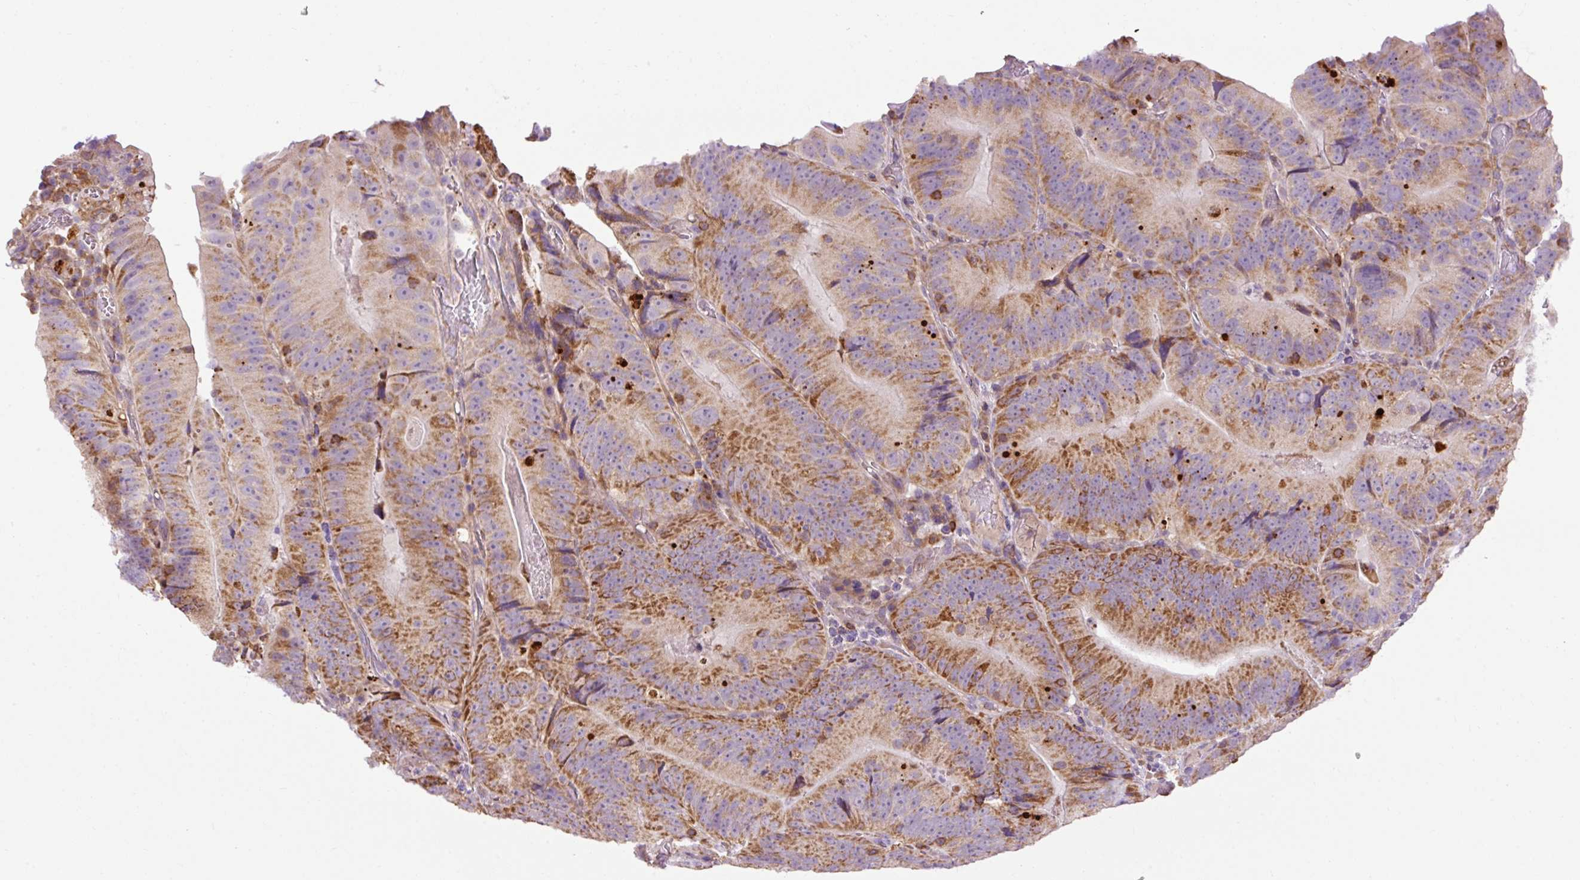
{"staining": {"intensity": "moderate", "quantity": ">75%", "location": "cytoplasmic/membranous"}, "tissue": "colorectal cancer", "cell_type": "Tumor cells", "image_type": "cancer", "snomed": [{"axis": "morphology", "description": "Adenocarcinoma, NOS"}, {"axis": "topography", "description": "Colon"}], "caption": "A histopathology image of adenocarcinoma (colorectal) stained for a protein displays moderate cytoplasmic/membranous brown staining in tumor cells. Nuclei are stained in blue.", "gene": "CD83", "patient": {"sex": "female", "age": 86}}